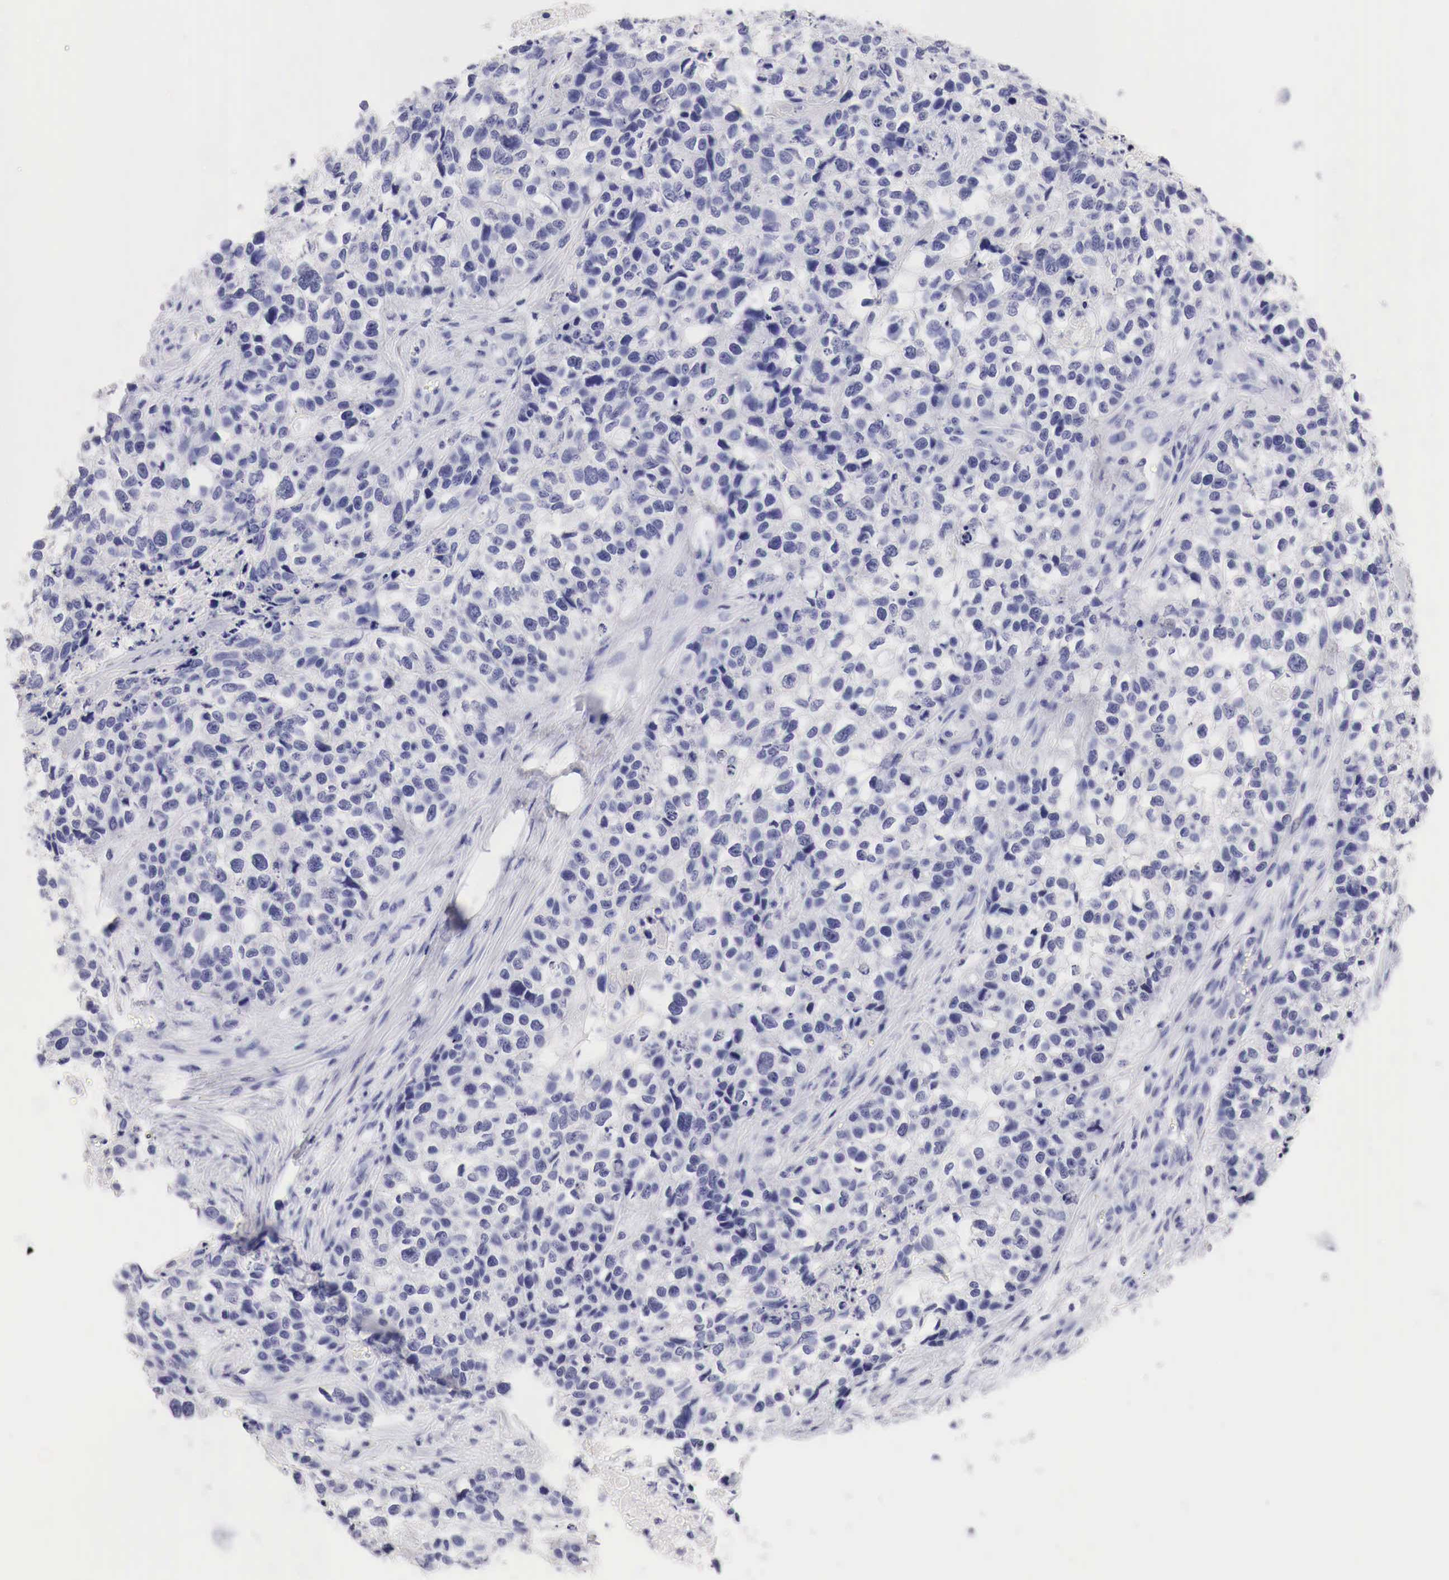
{"staining": {"intensity": "negative", "quantity": "none", "location": "none"}, "tissue": "lung cancer", "cell_type": "Tumor cells", "image_type": "cancer", "snomed": [{"axis": "morphology", "description": "Squamous cell carcinoma, NOS"}, {"axis": "topography", "description": "Lymph node"}, {"axis": "topography", "description": "Lung"}], "caption": "Immunohistochemistry histopathology image of neoplastic tissue: lung cancer (squamous cell carcinoma) stained with DAB (3,3'-diaminobenzidine) exhibits no significant protein expression in tumor cells.", "gene": "TYR", "patient": {"sex": "male", "age": 74}}